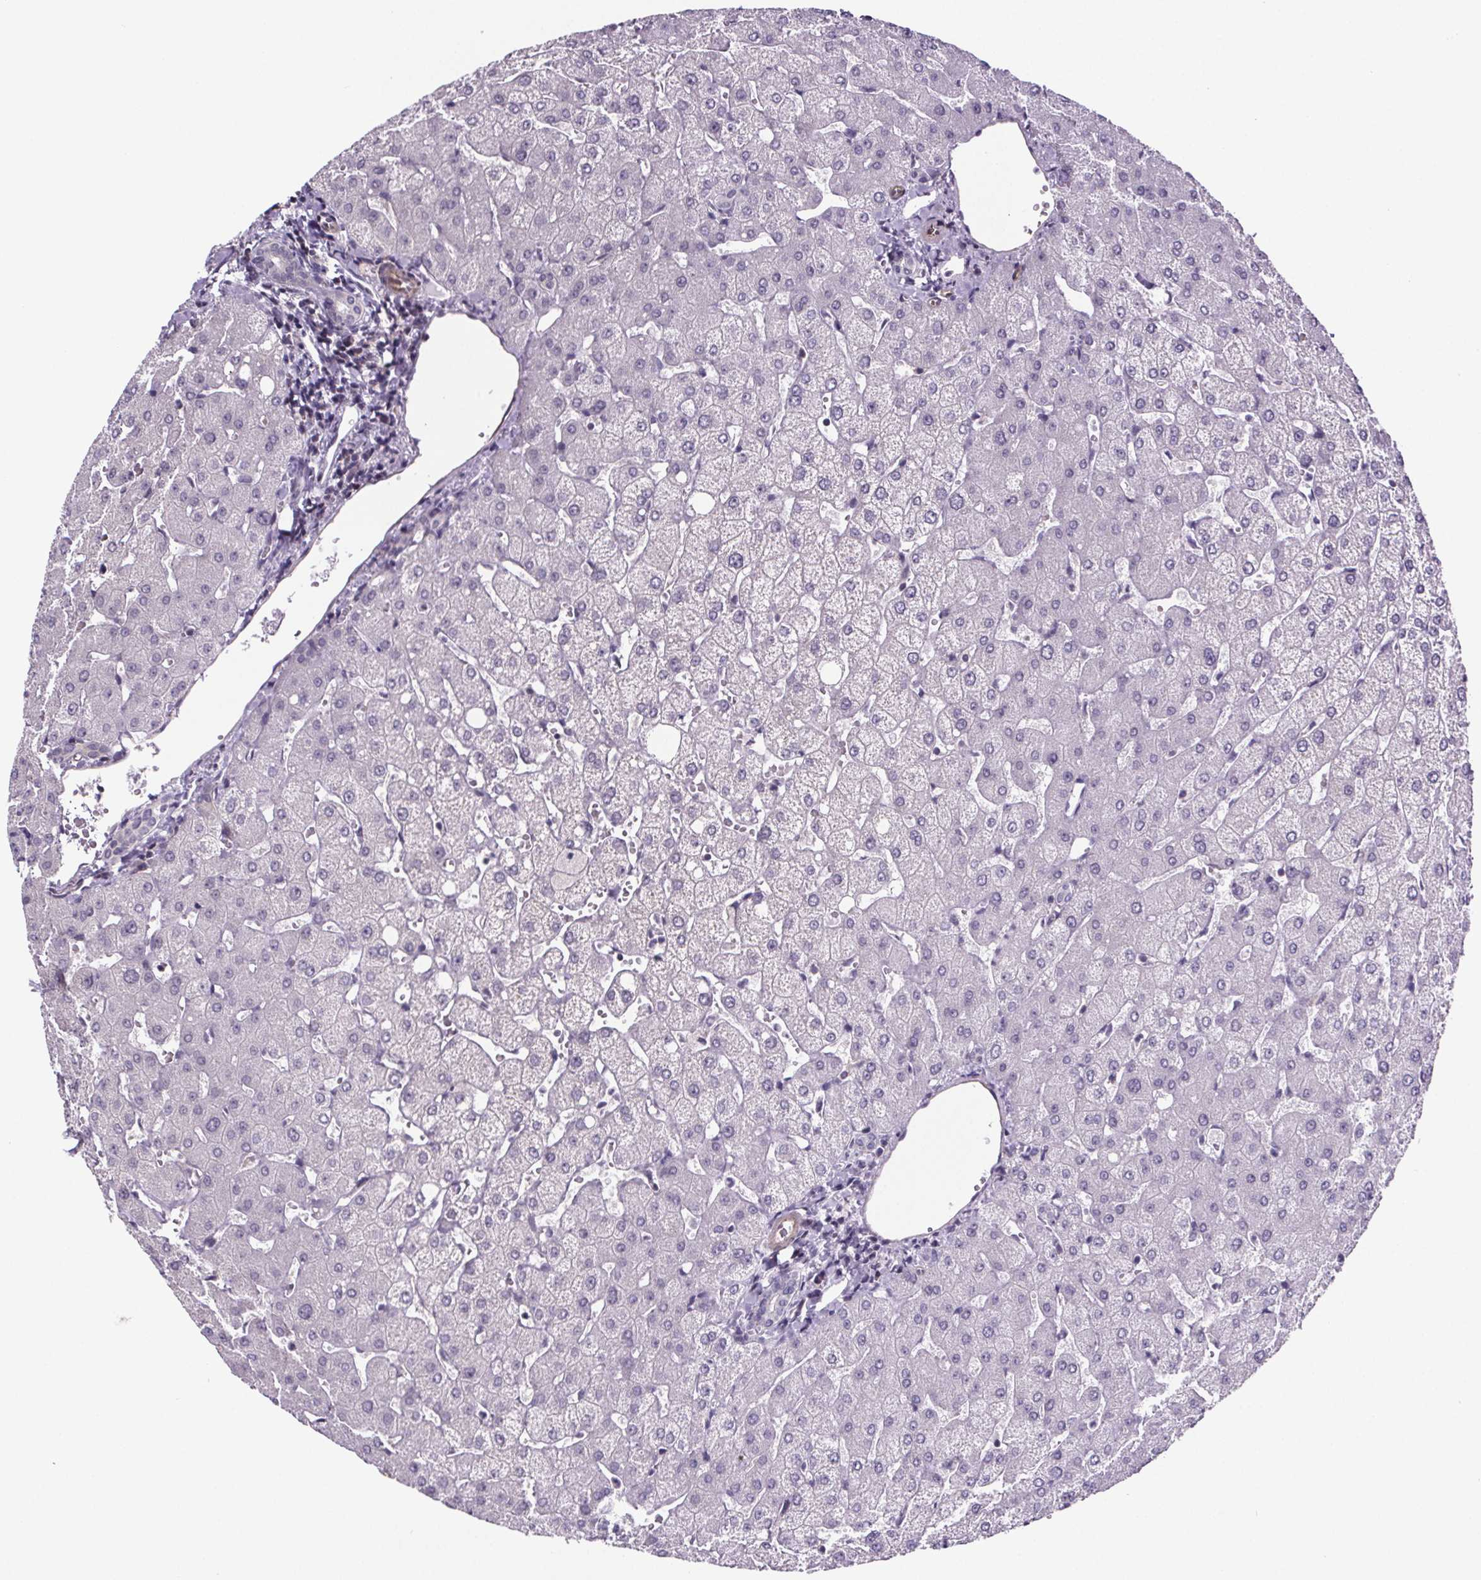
{"staining": {"intensity": "negative", "quantity": "none", "location": "none"}, "tissue": "liver", "cell_type": "Cholangiocytes", "image_type": "normal", "snomed": [{"axis": "morphology", "description": "Normal tissue, NOS"}, {"axis": "topography", "description": "Liver"}], "caption": "DAB (3,3'-diaminobenzidine) immunohistochemical staining of unremarkable human liver displays no significant positivity in cholangiocytes.", "gene": "TTC12", "patient": {"sex": "female", "age": 54}}